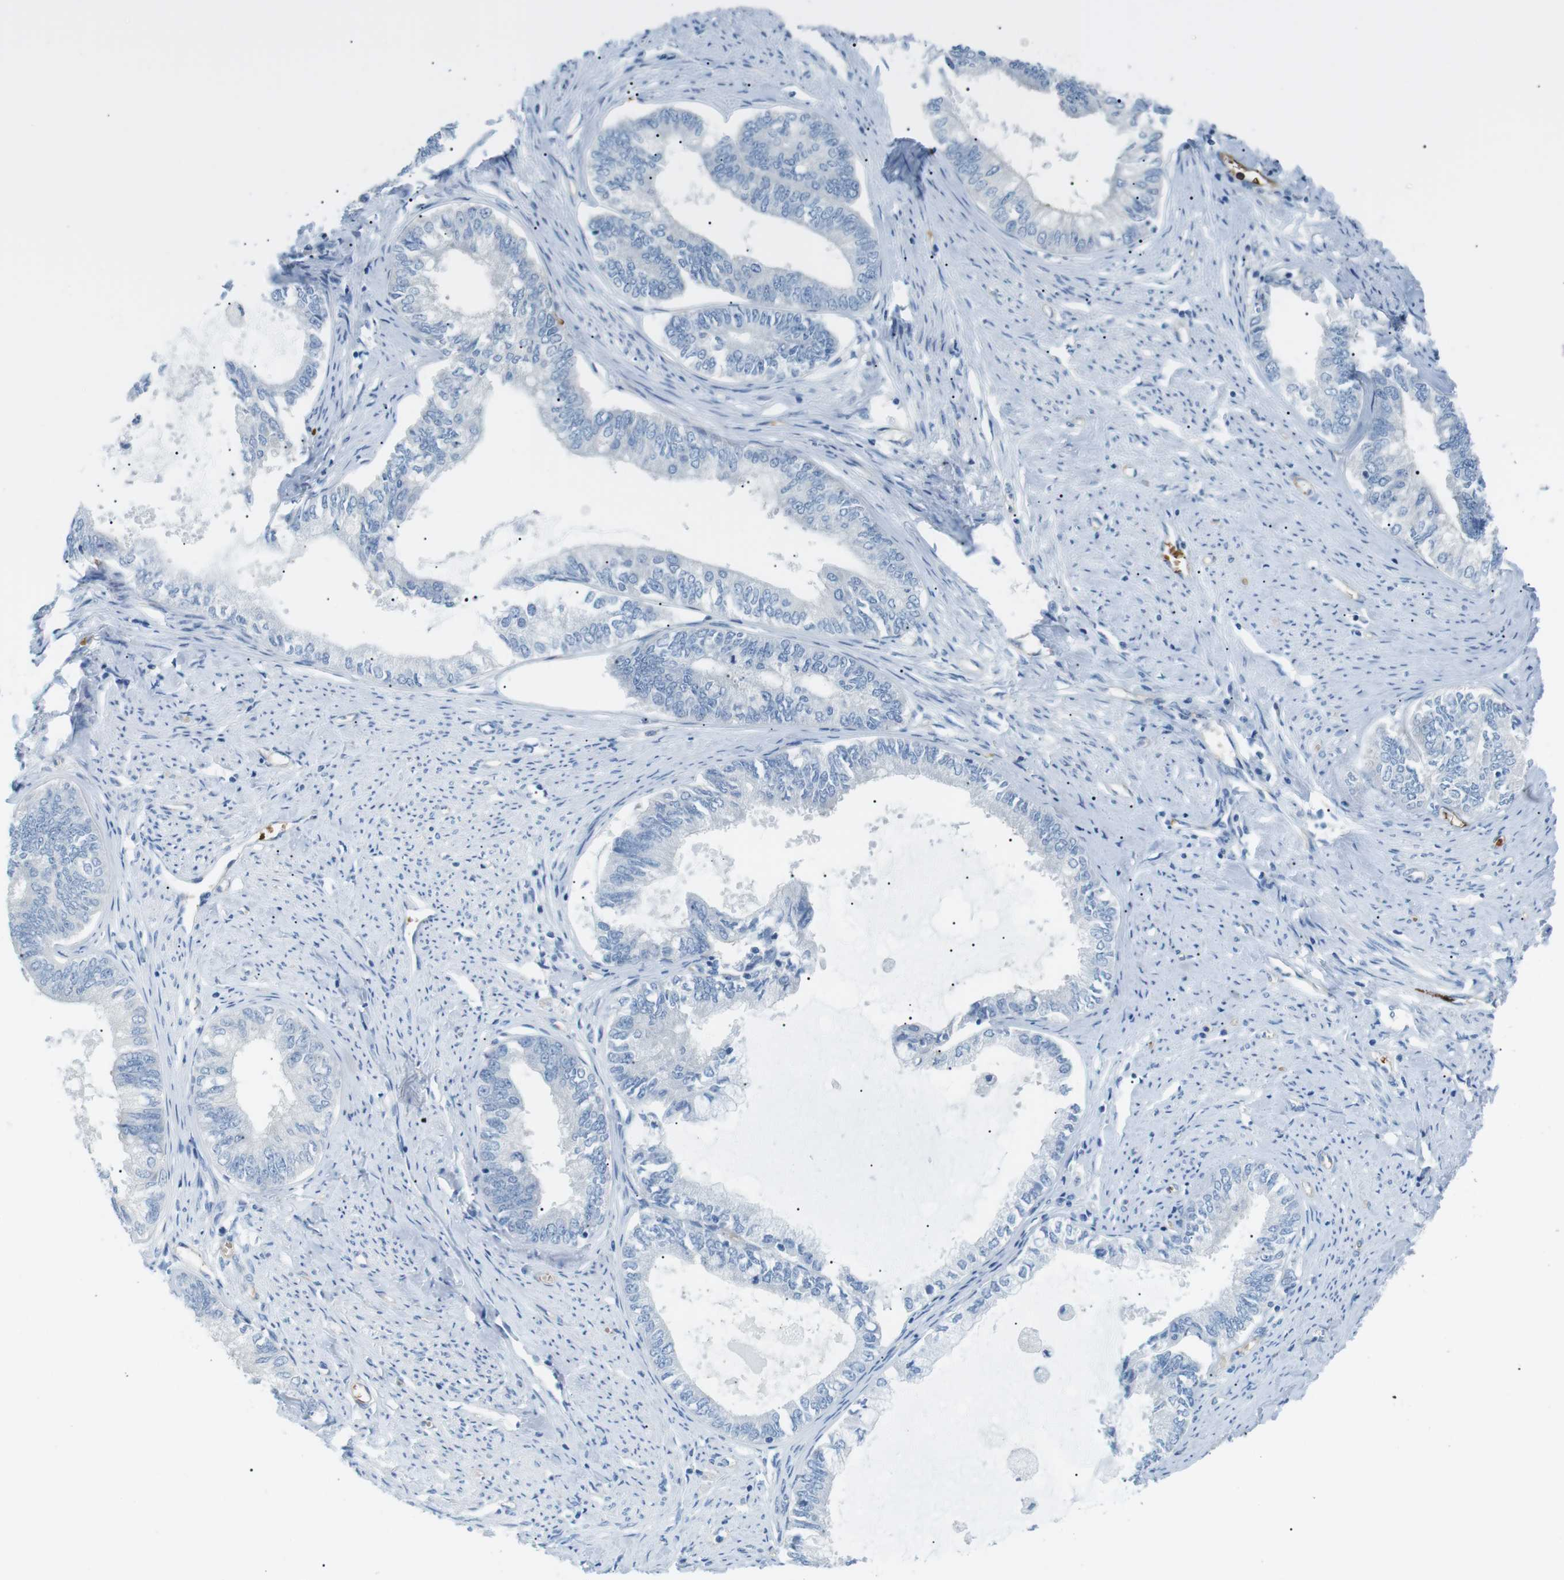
{"staining": {"intensity": "negative", "quantity": "none", "location": "none"}, "tissue": "endometrial cancer", "cell_type": "Tumor cells", "image_type": "cancer", "snomed": [{"axis": "morphology", "description": "Adenocarcinoma, NOS"}, {"axis": "topography", "description": "Endometrium"}], "caption": "Tumor cells show no significant protein staining in endometrial adenocarcinoma. Nuclei are stained in blue.", "gene": "ADCY10", "patient": {"sex": "female", "age": 86}}